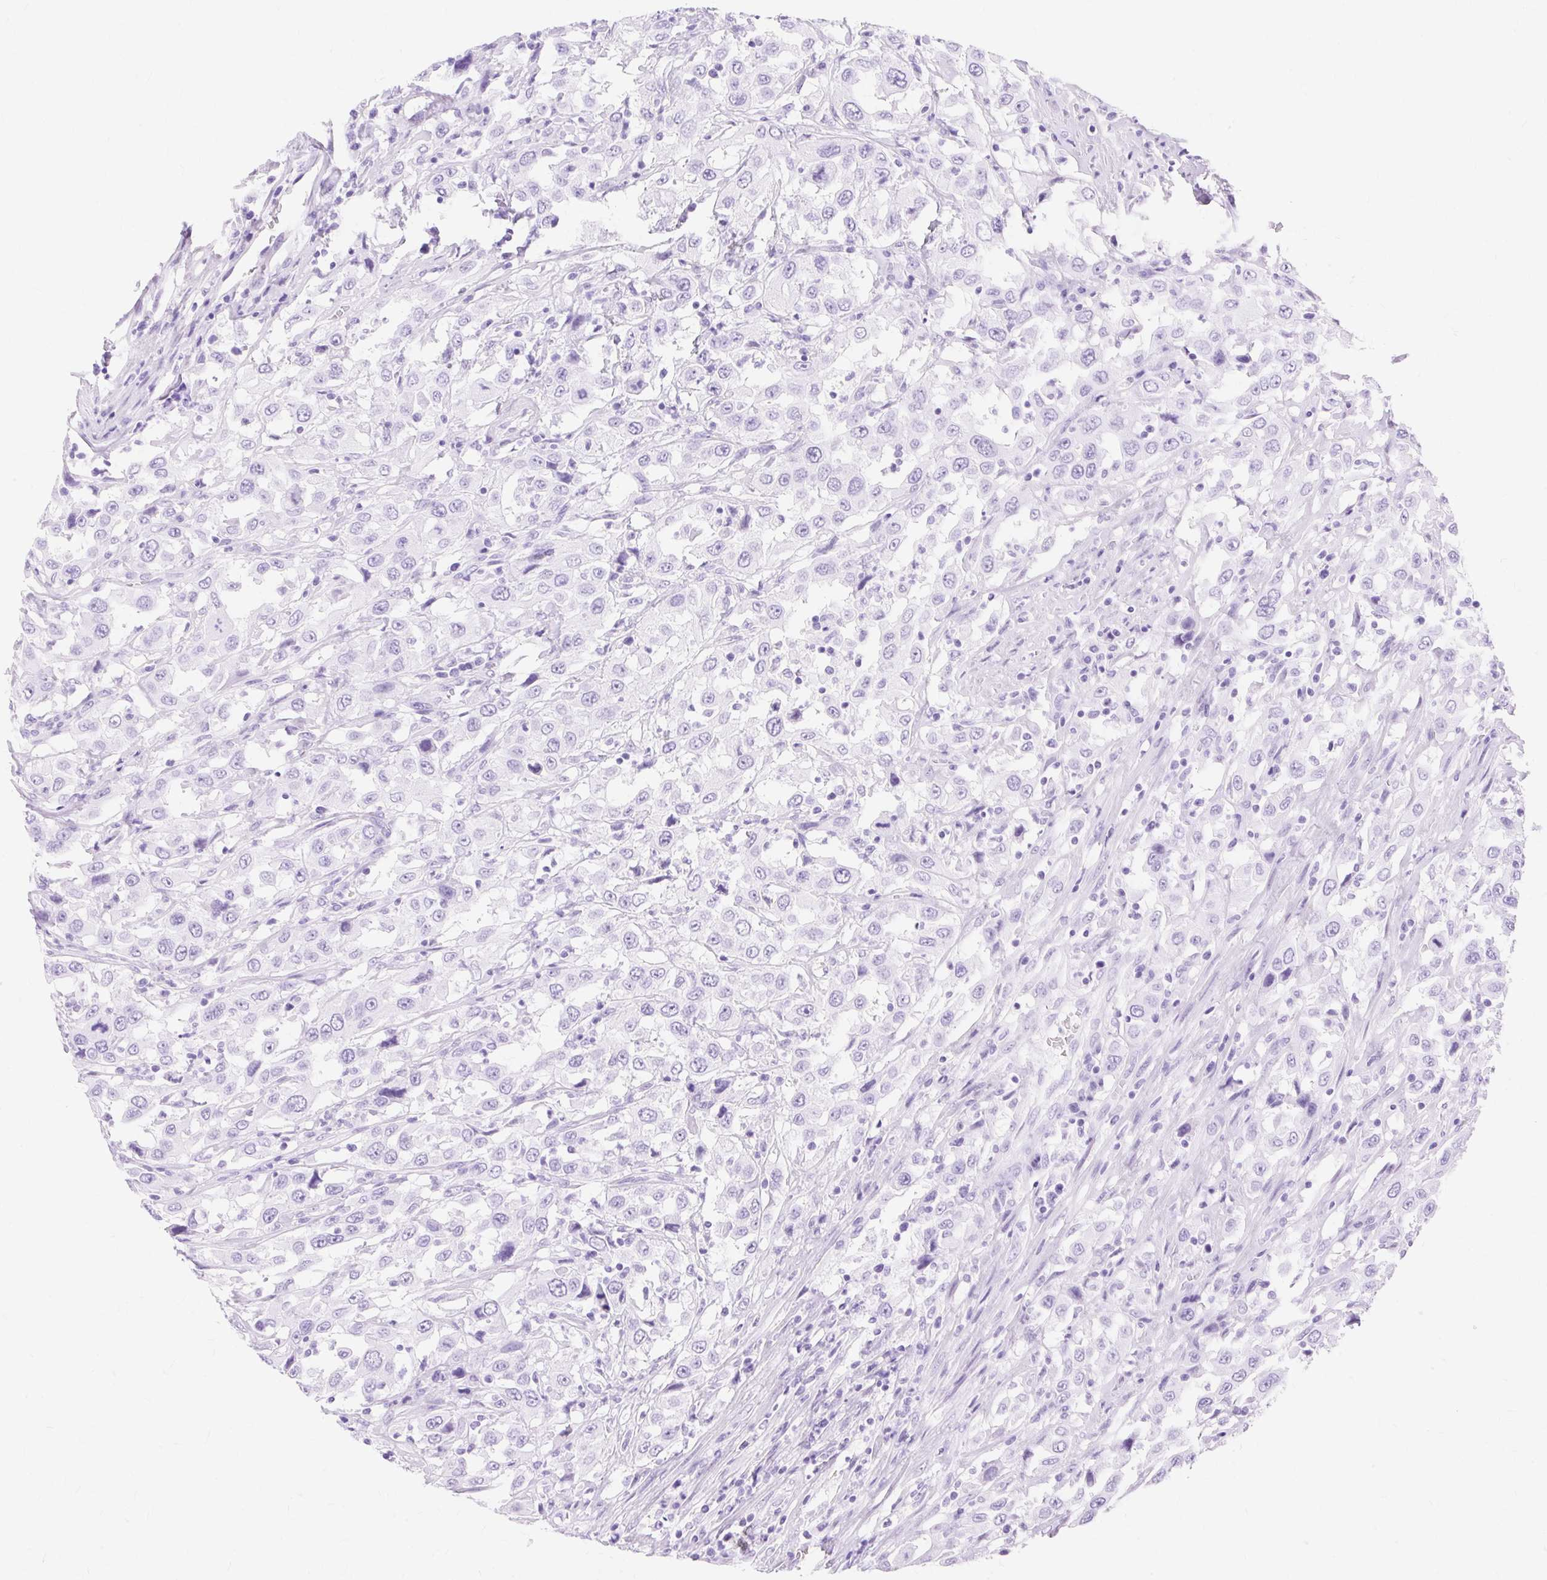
{"staining": {"intensity": "negative", "quantity": "none", "location": "none"}, "tissue": "urothelial cancer", "cell_type": "Tumor cells", "image_type": "cancer", "snomed": [{"axis": "morphology", "description": "Urothelial carcinoma, High grade"}, {"axis": "topography", "description": "Urinary bladder"}], "caption": "The immunohistochemistry histopathology image has no significant staining in tumor cells of urothelial cancer tissue.", "gene": "MBP", "patient": {"sex": "male", "age": 61}}